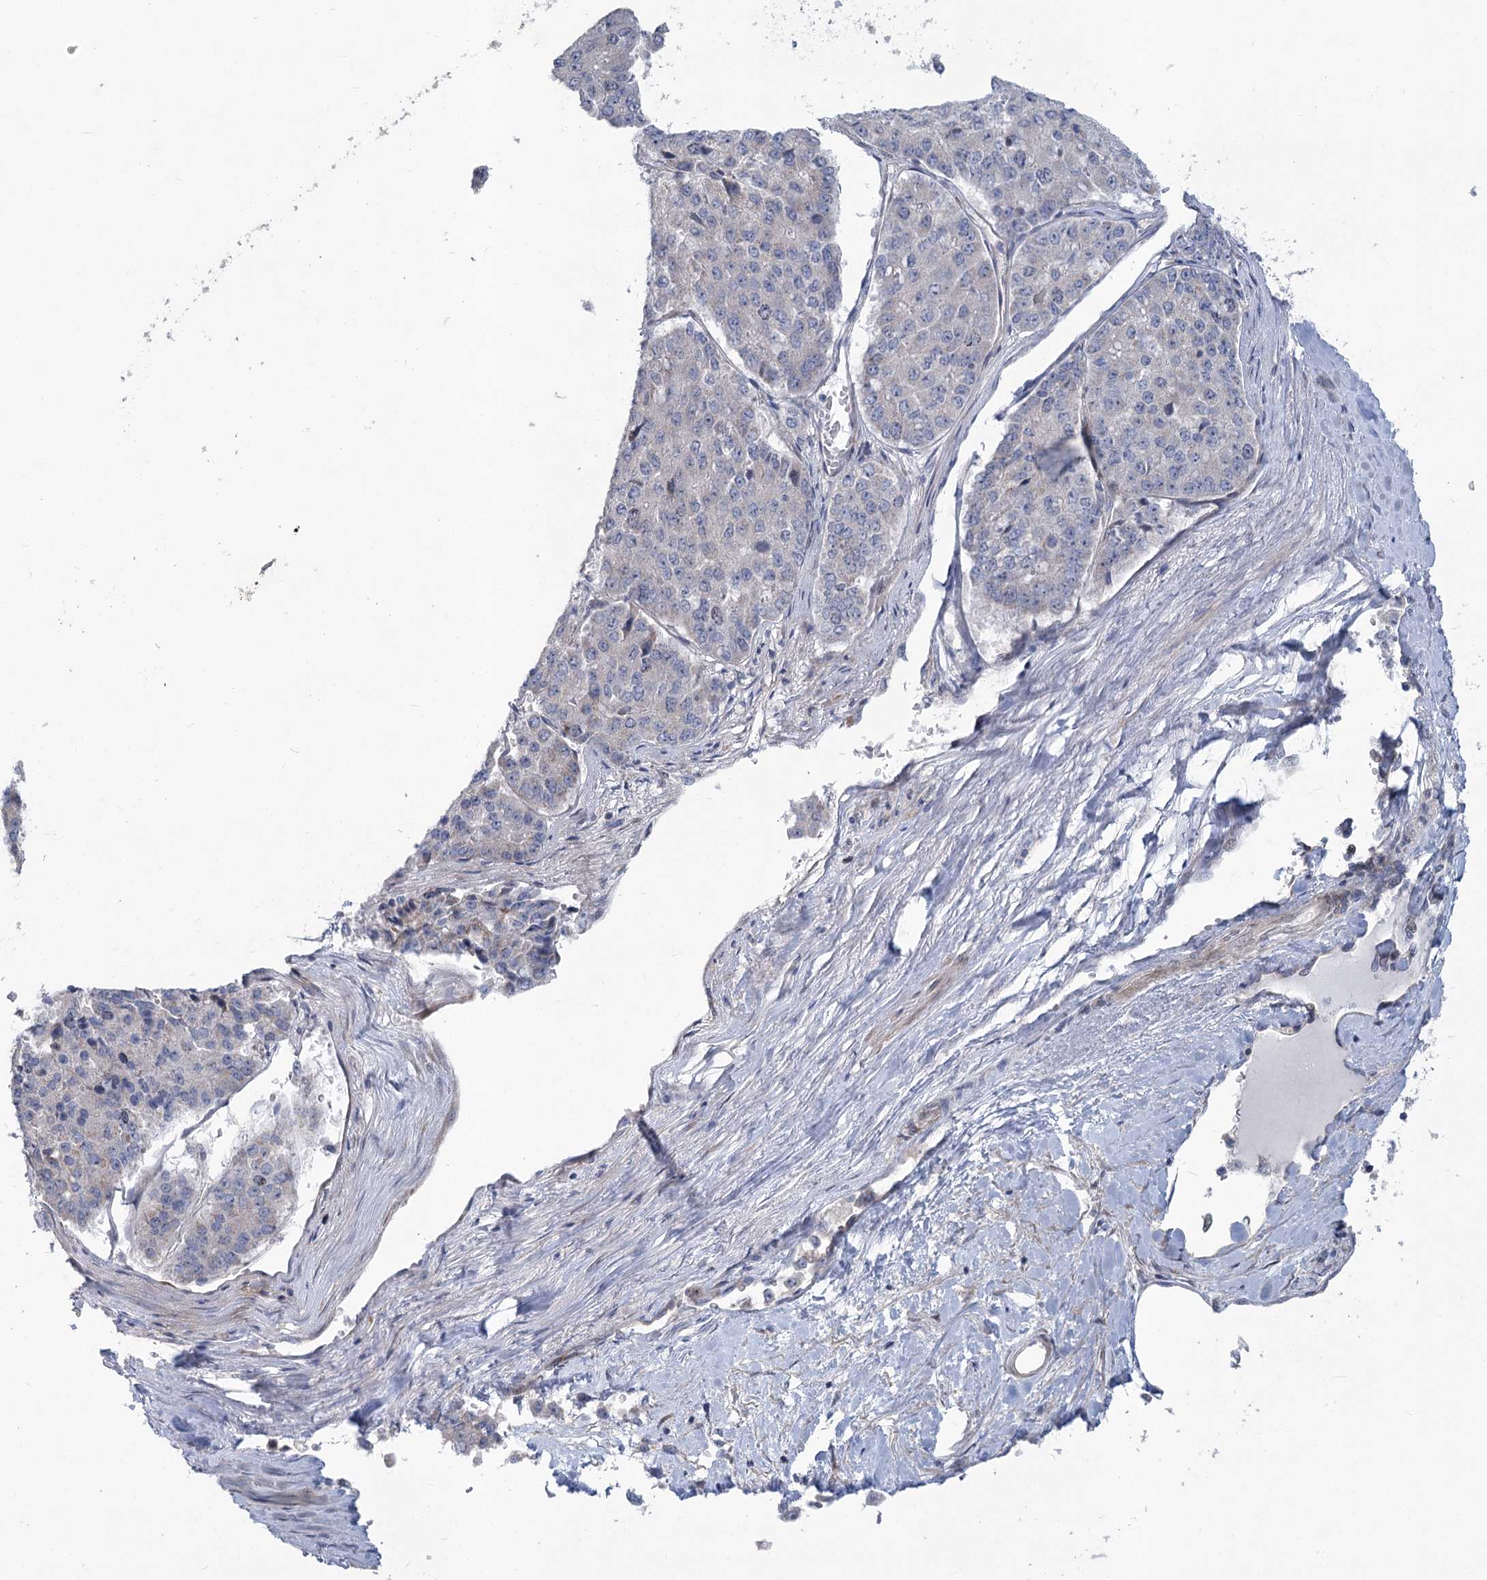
{"staining": {"intensity": "negative", "quantity": "none", "location": "none"}, "tissue": "pancreatic cancer", "cell_type": "Tumor cells", "image_type": "cancer", "snomed": [{"axis": "morphology", "description": "Adenocarcinoma, NOS"}, {"axis": "topography", "description": "Pancreas"}], "caption": "DAB (3,3'-diaminobenzidine) immunohistochemical staining of human pancreatic adenocarcinoma displays no significant positivity in tumor cells.", "gene": "ABITRAM", "patient": {"sex": "male", "age": 50}}